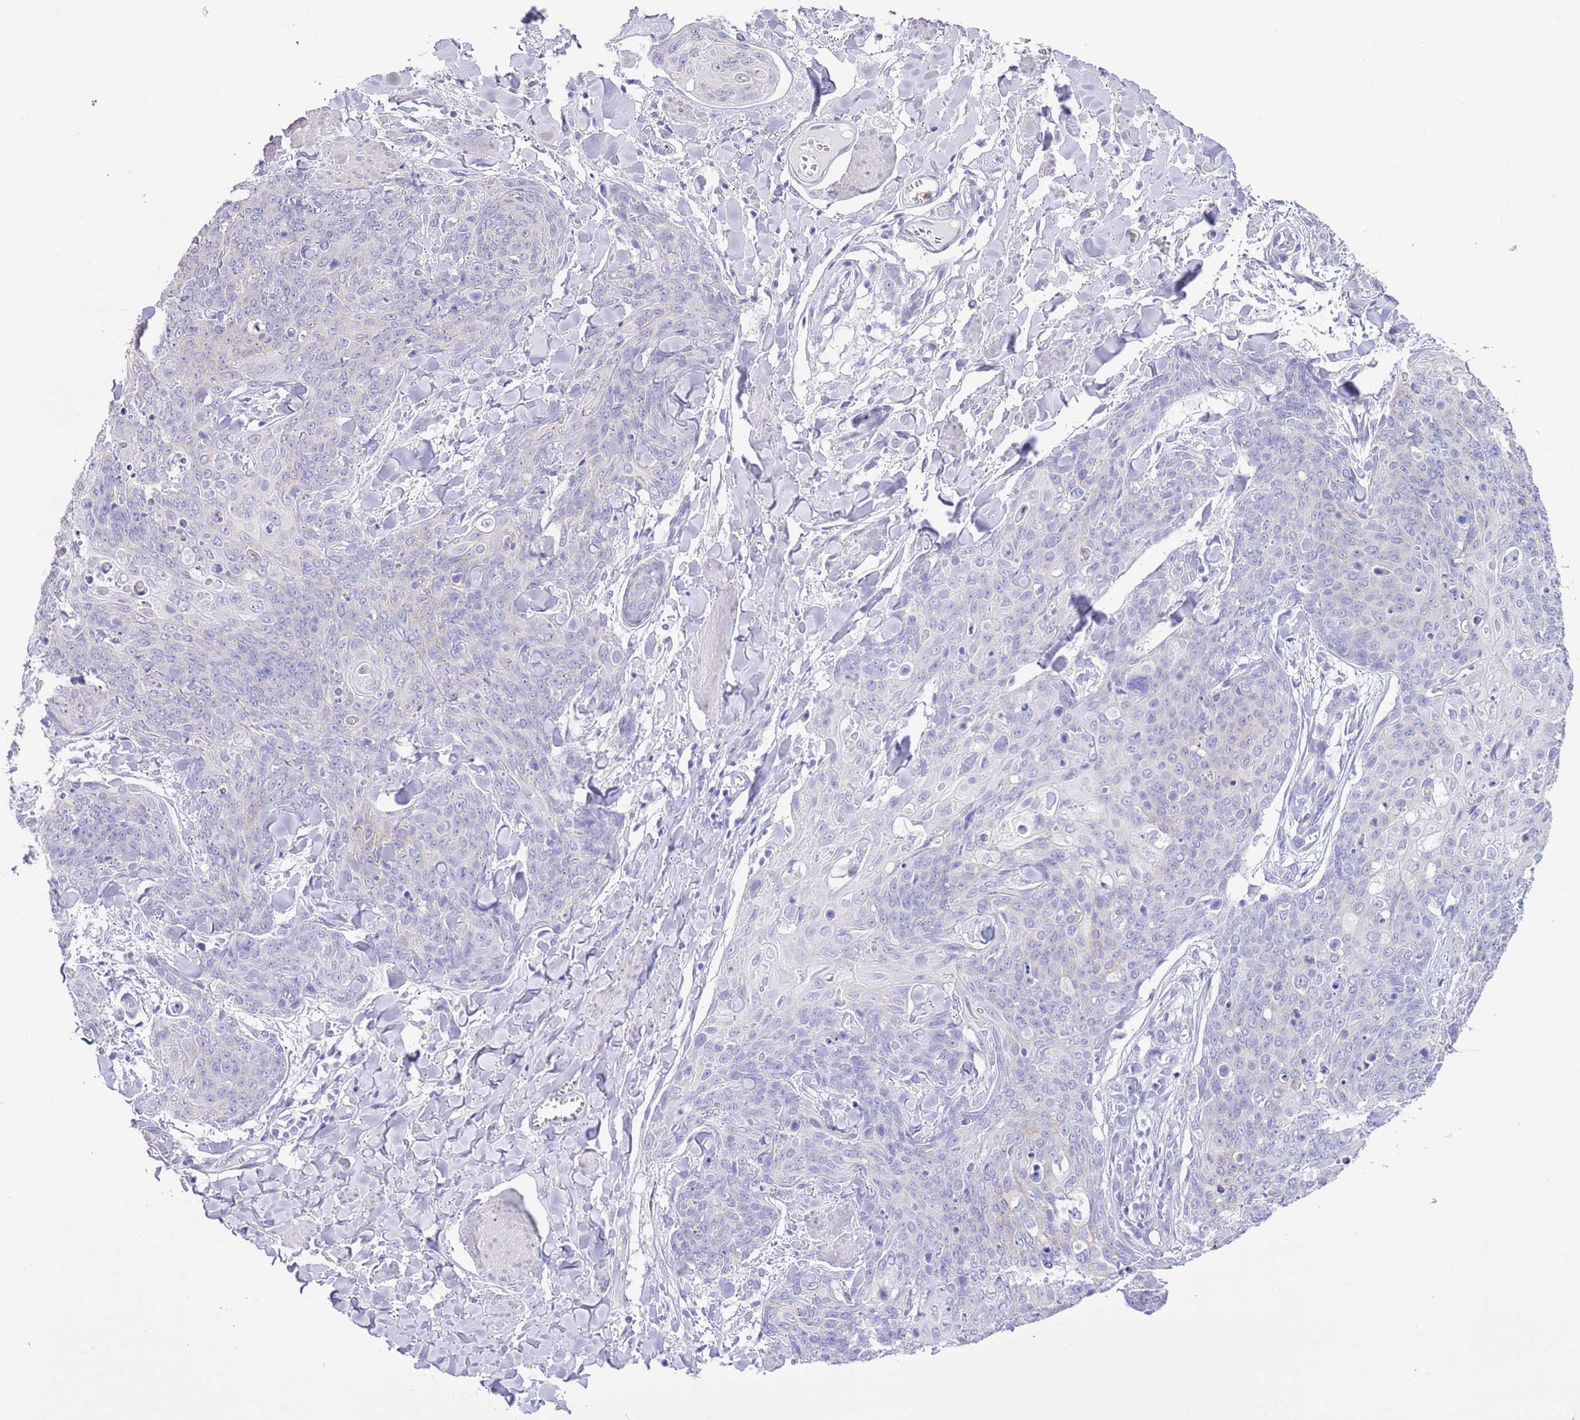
{"staining": {"intensity": "negative", "quantity": "none", "location": "none"}, "tissue": "skin cancer", "cell_type": "Tumor cells", "image_type": "cancer", "snomed": [{"axis": "morphology", "description": "Squamous cell carcinoma, NOS"}, {"axis": "topography", "description": "Skin"}, {"axis": "topography", "description": "Vulva"}], "caption": "Skin squamous cell carcinoma stained for a protein using IHC demonstrates no expression tumor cells.", "gene": "OR2Z1", "patient": {"sex": "female", "age": 85}}